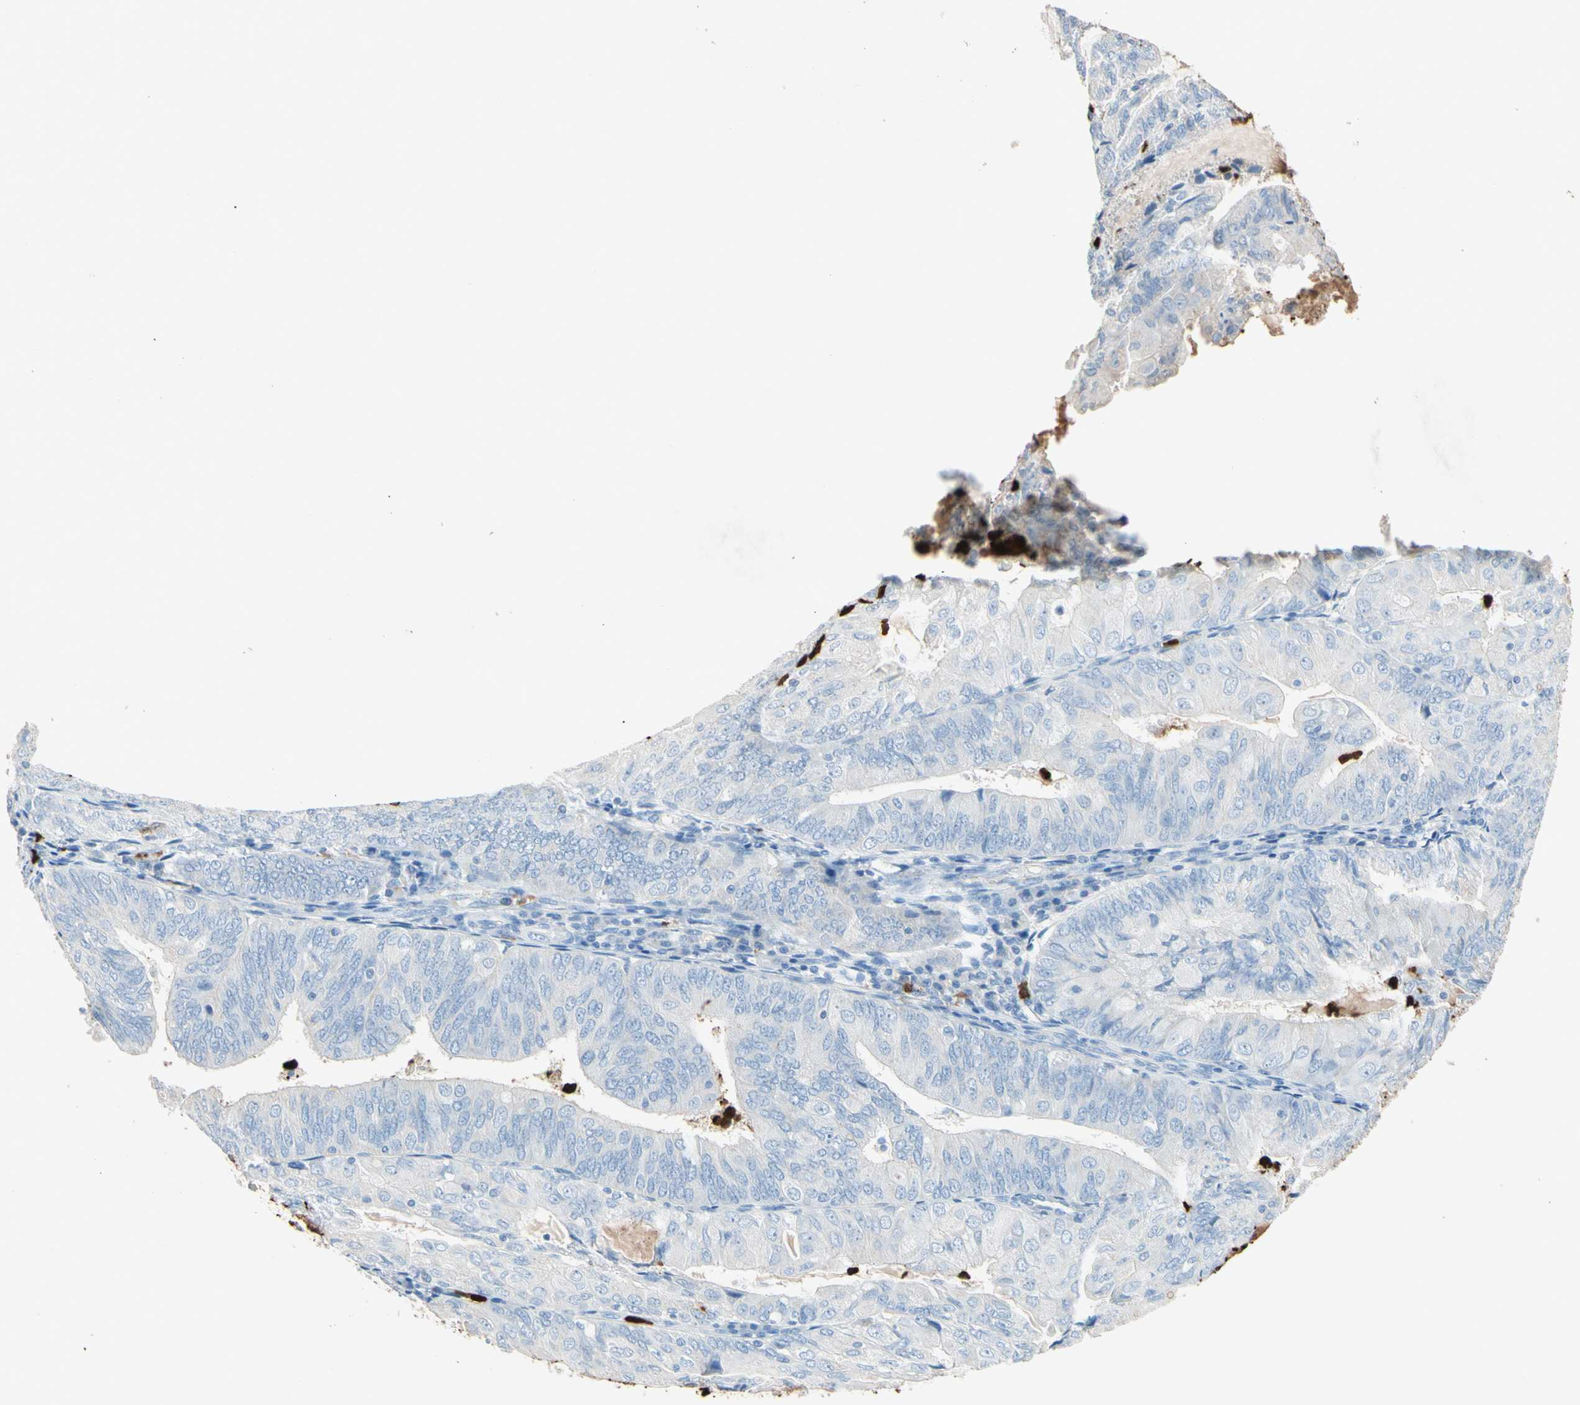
{"staining": {"intensity": "negative", "quantity": "none", "location": "none"}, "tissue": "endometrial cancer", "cell_type": "Tumor cells", "image_type": "cancer", "snomed": [{"axis": "morphology", "description": "Adenocarcinoma, NOS"}, {"axis": "topography", "description": "Endometrium"}], "caption": "Tumor cells are negative for protein expression in human adenocarcinoma (endometrial).", "gene": "NFKBIZ", "patient": {"sex": "female", "age": 81}}